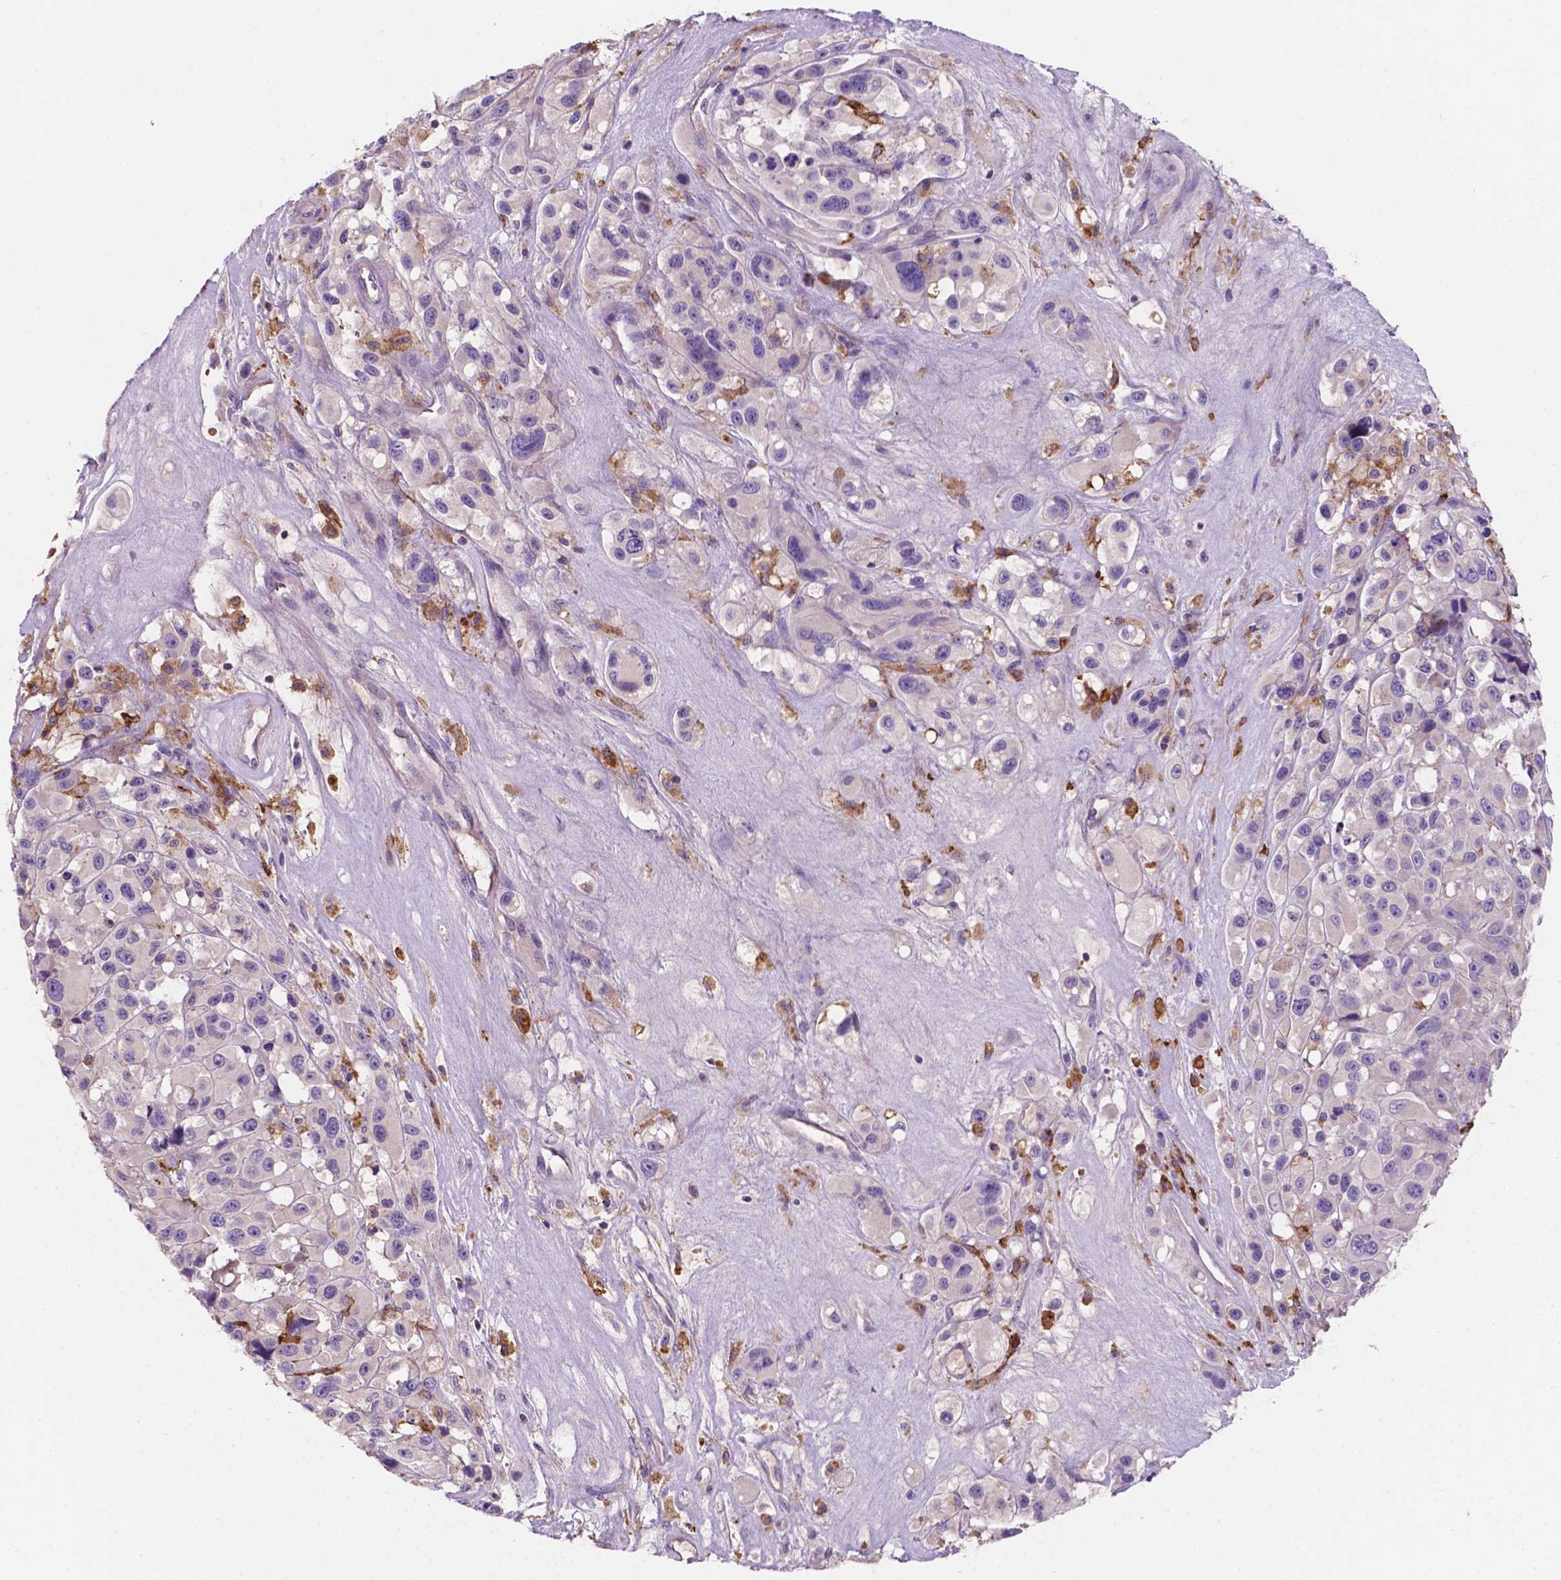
{"staining": {"intensity": "negative", "quantity": "none", "location": "none"}, "tissue": "melanoma", "cell_type": "Tumor cells", "image_type": "cancer", "snomed": [{"axis": "morphology", "description": "Malignant melanoma, Metastatic site"}, {"axis": "topography", "description": "Lymph node"}], "caption": "This photomicrograph is of malignant melanoma (metastatic site) stained with immunohistochemistry (IHC) to label a protein in brown with the nuclei are counter-stained blue. There is no expression in tumor cells.", "gene": "MKRN2OS", "patient": {"sex": "female", "age": 65}}